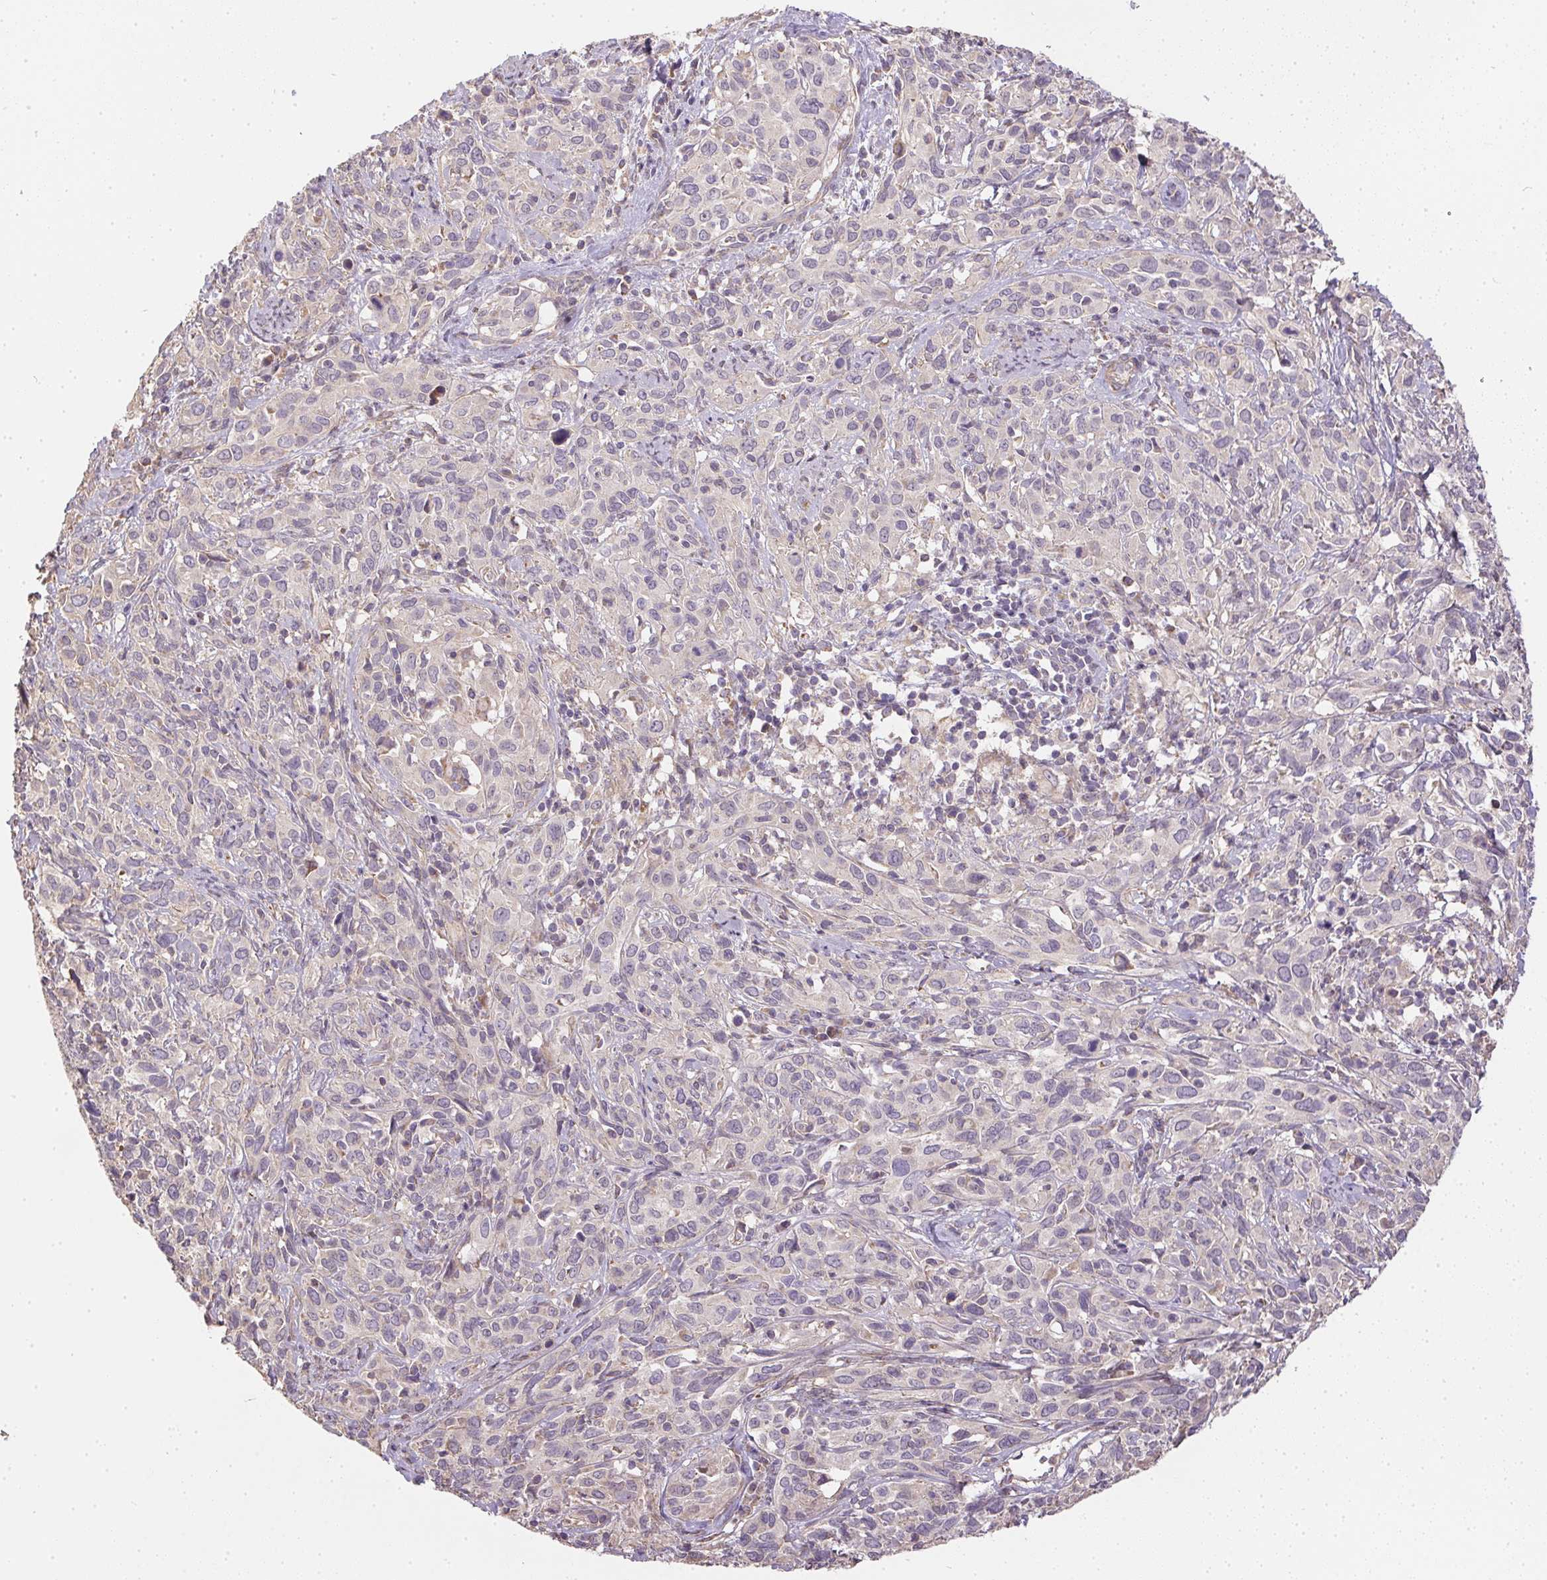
{"staining": {"intensity": "negative", "quantity": "none", "location": "none"}, "tissue": "cervical cancer", "cell_type": "Tumor cells", "image_type": "cancer", "snomed": [{"axis": "morphology", "description": "Normal tissue, NOS"}, {"axis": "morphology", "description": "Squamous cell carcinoma, NOS"}, {"axis": "topography", "description": "Cervix"}], "caption": "Tumor cells show no significant protein positivity in cervical squamous cell carcinoma.", "gene": "REV3L", "patient": {"sex": "female", "age": 51}}